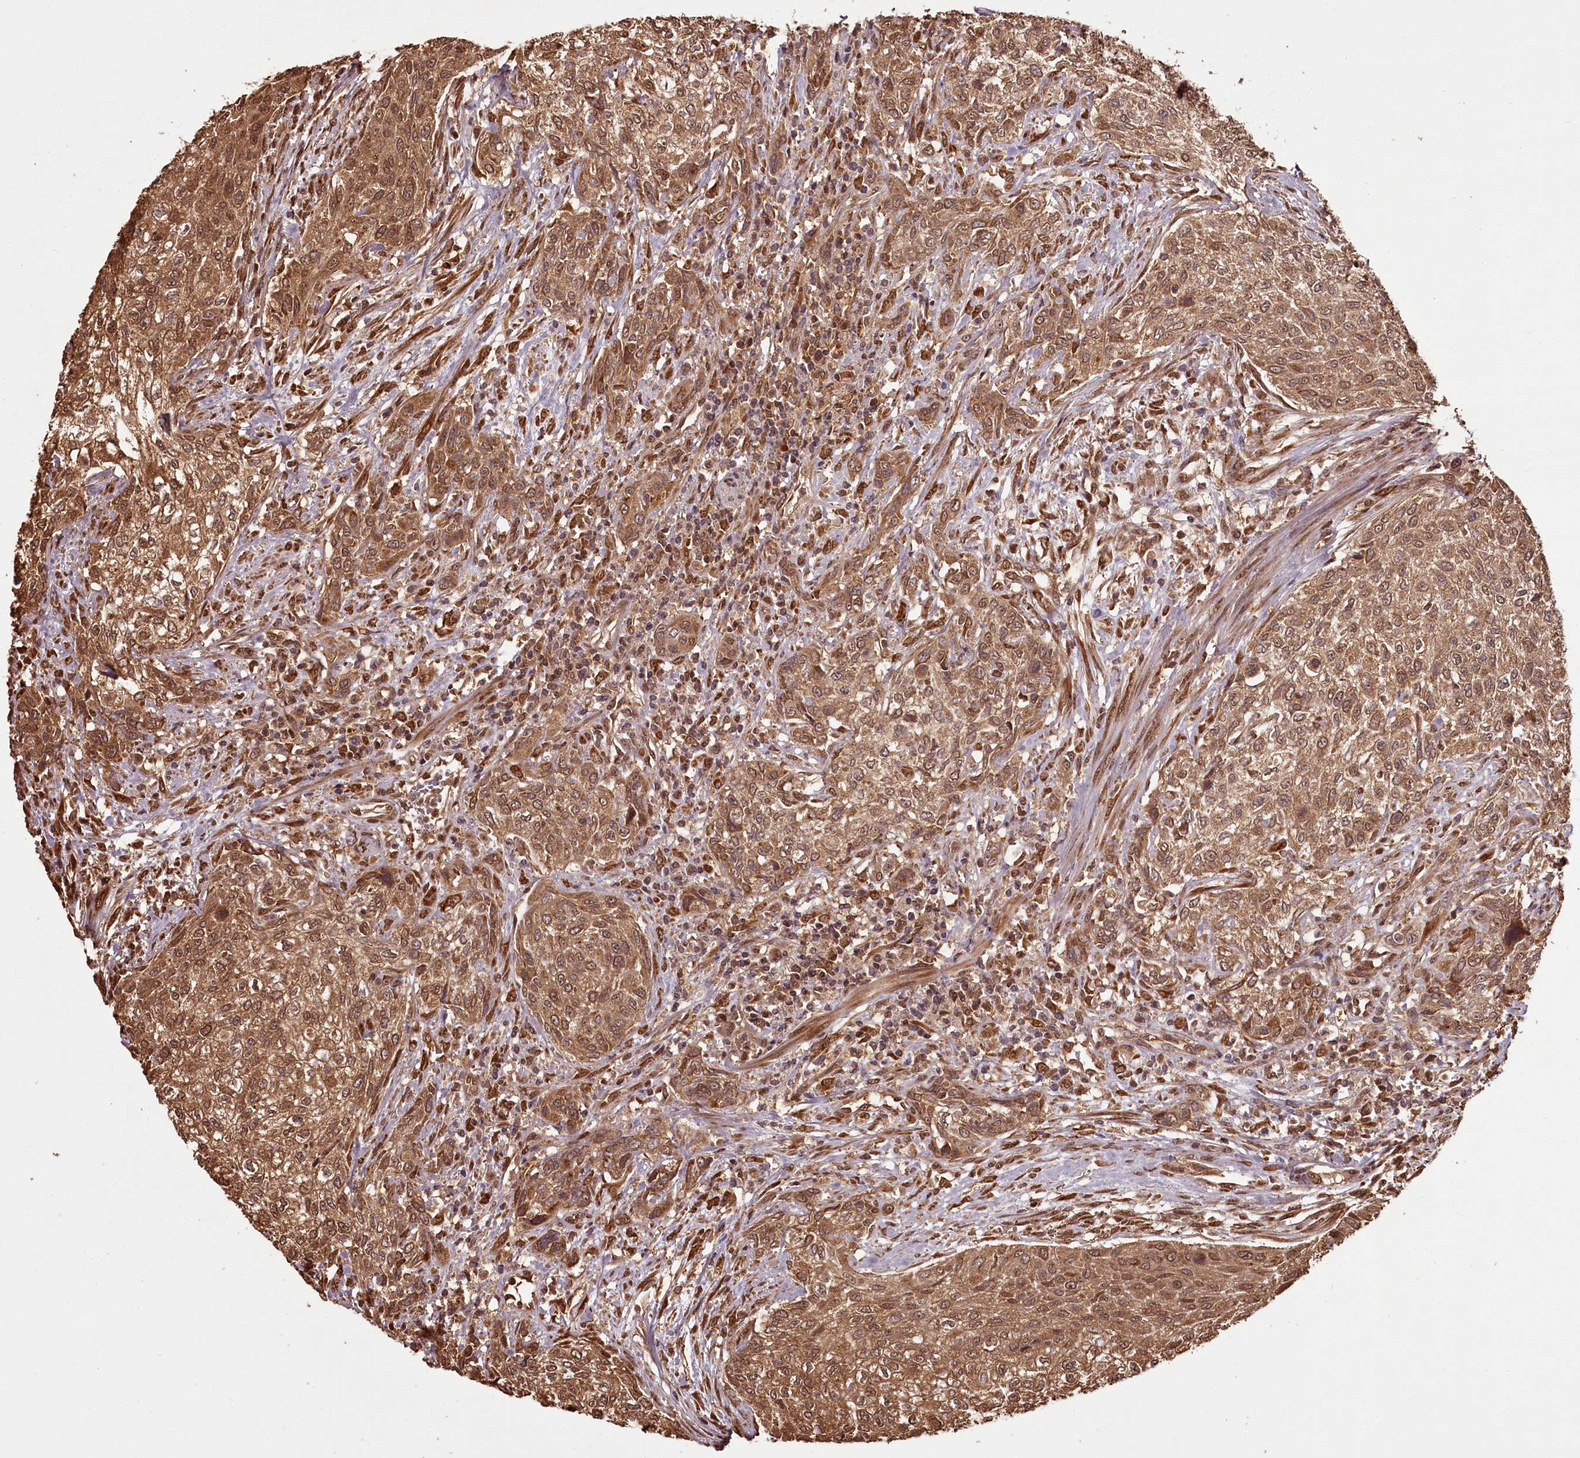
{"staining": {"intensity": "moderate", "quantity": ">75%", "location": "cytoplasmic/membranous,nuclear"}, "tissue": "urothelial cancer", "cell_type": "Tumor cells", "image_type": "cancer", "snomed": [{"axis": "morphology", "description": "Normal tissue, NOS"}, {"axis": "morphology", "description": "Urothelial carcinoma, NOS"}, {"axis": "topography", "description": "Urinary bladder"}, {"axis": "topography", "description": "Peripheral nerve tissue"}], "caption": "Immunohistochemical staining of human transitional cell carcinoma demonstrates medium levels of moderate cytoplasmic/membranous and nuclear protein expression in about >75% of tumor cells. (Brightfield microscopy of DAB IHC at high magnification).", "gene": "NPRL2", "patient": {"sex": "male", "age": 35}}